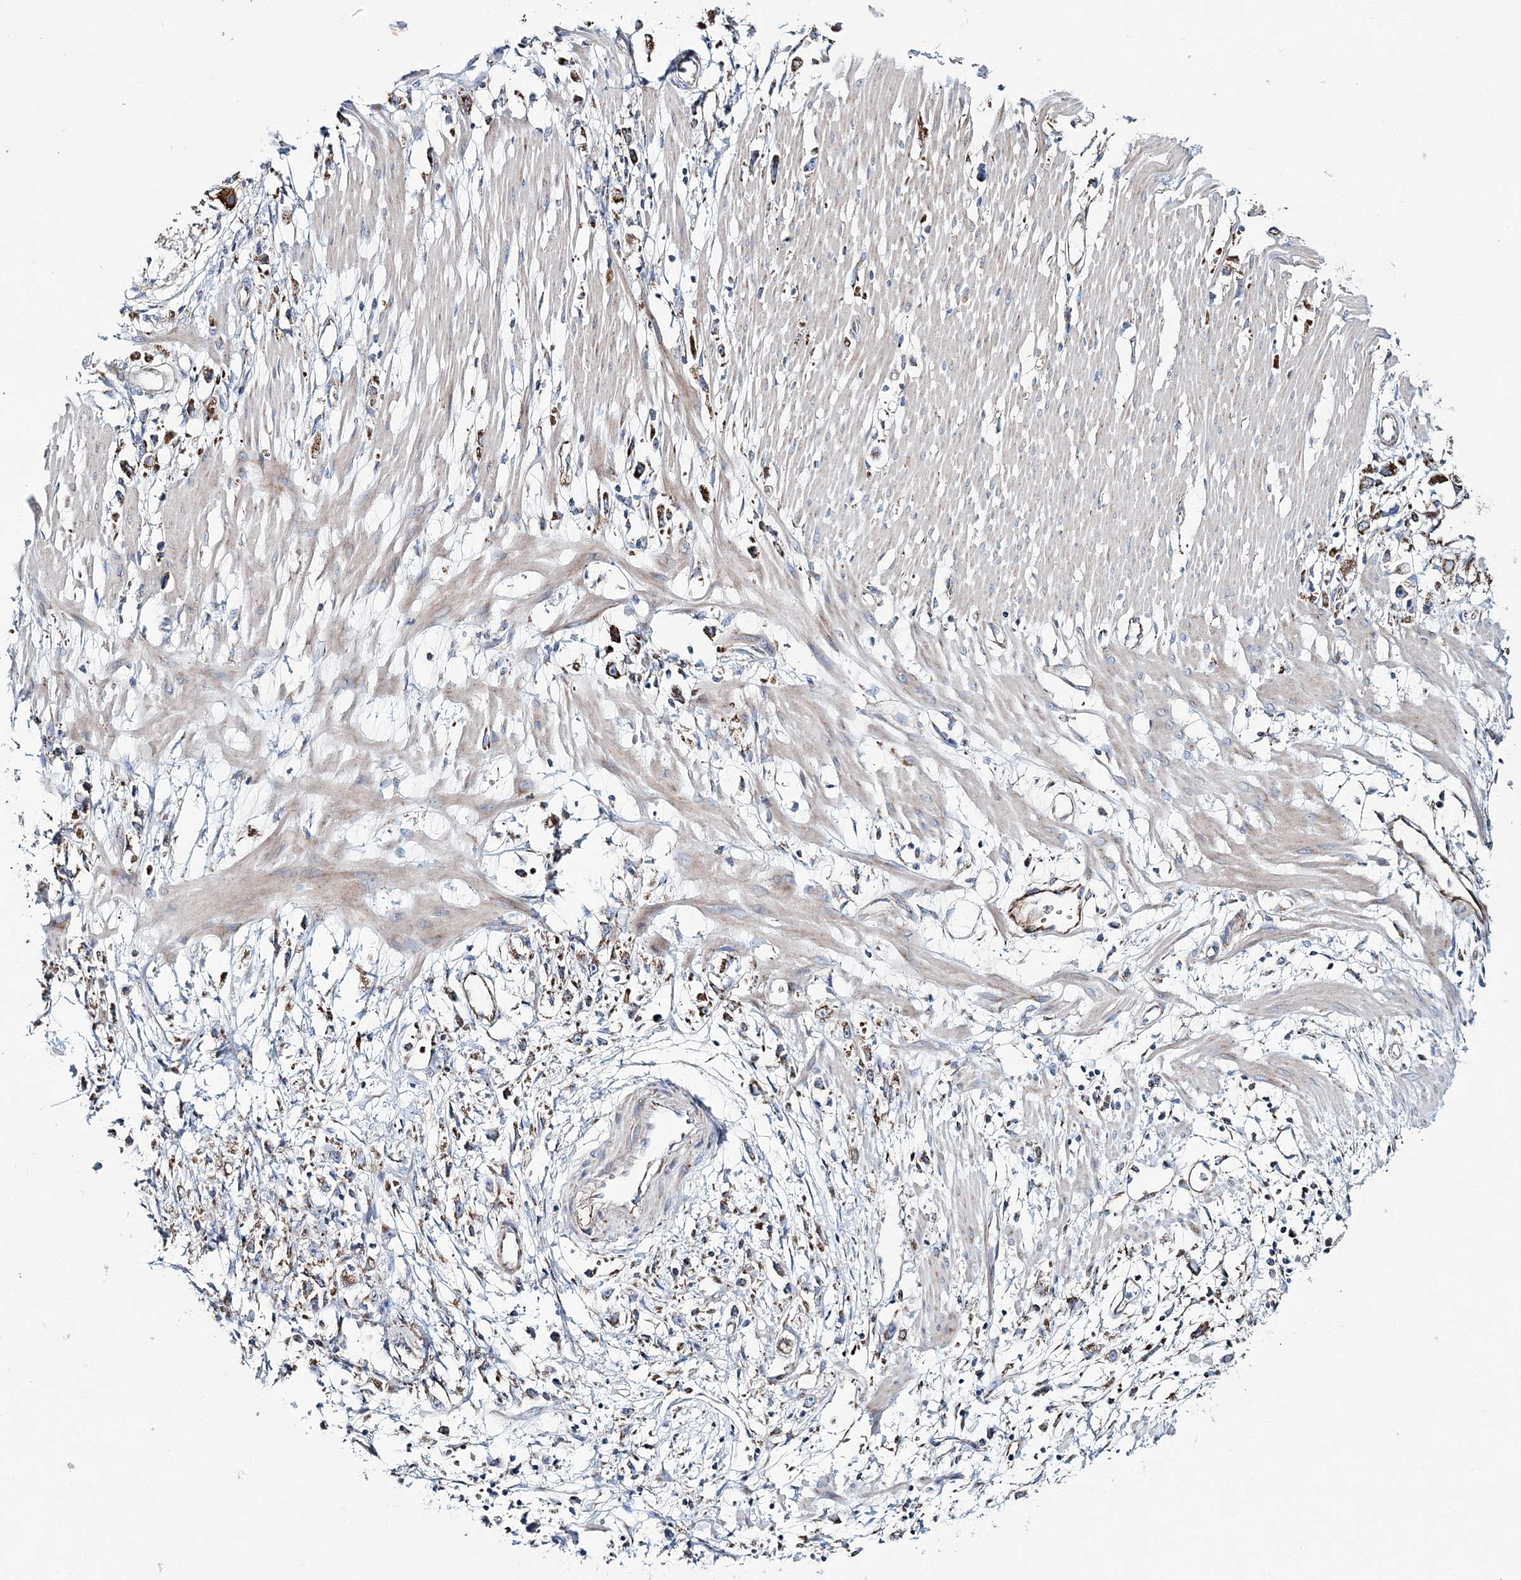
{"staining": {"intensity": "moderate", "quantity": ">75%", "location": "cytoplasmic/membranous"}, "tissue": "stomach cancer", "cell_type": "Tumor cells", "image_type": "cancer", "snomed": [{"axis": "morphology", "description": "Adenocarcinoma, NOS"}, {"axis": "topography", "description": "Stomach"}], "caption": "Immunohistochemical staining of adenocarcinoma (stomach) displays moderate cytoplasmic/membranous protein positivity in about >75% of tumor cells.", "gene": "ARHGAP6", "patient": {"sex": "female", "age": 59}}